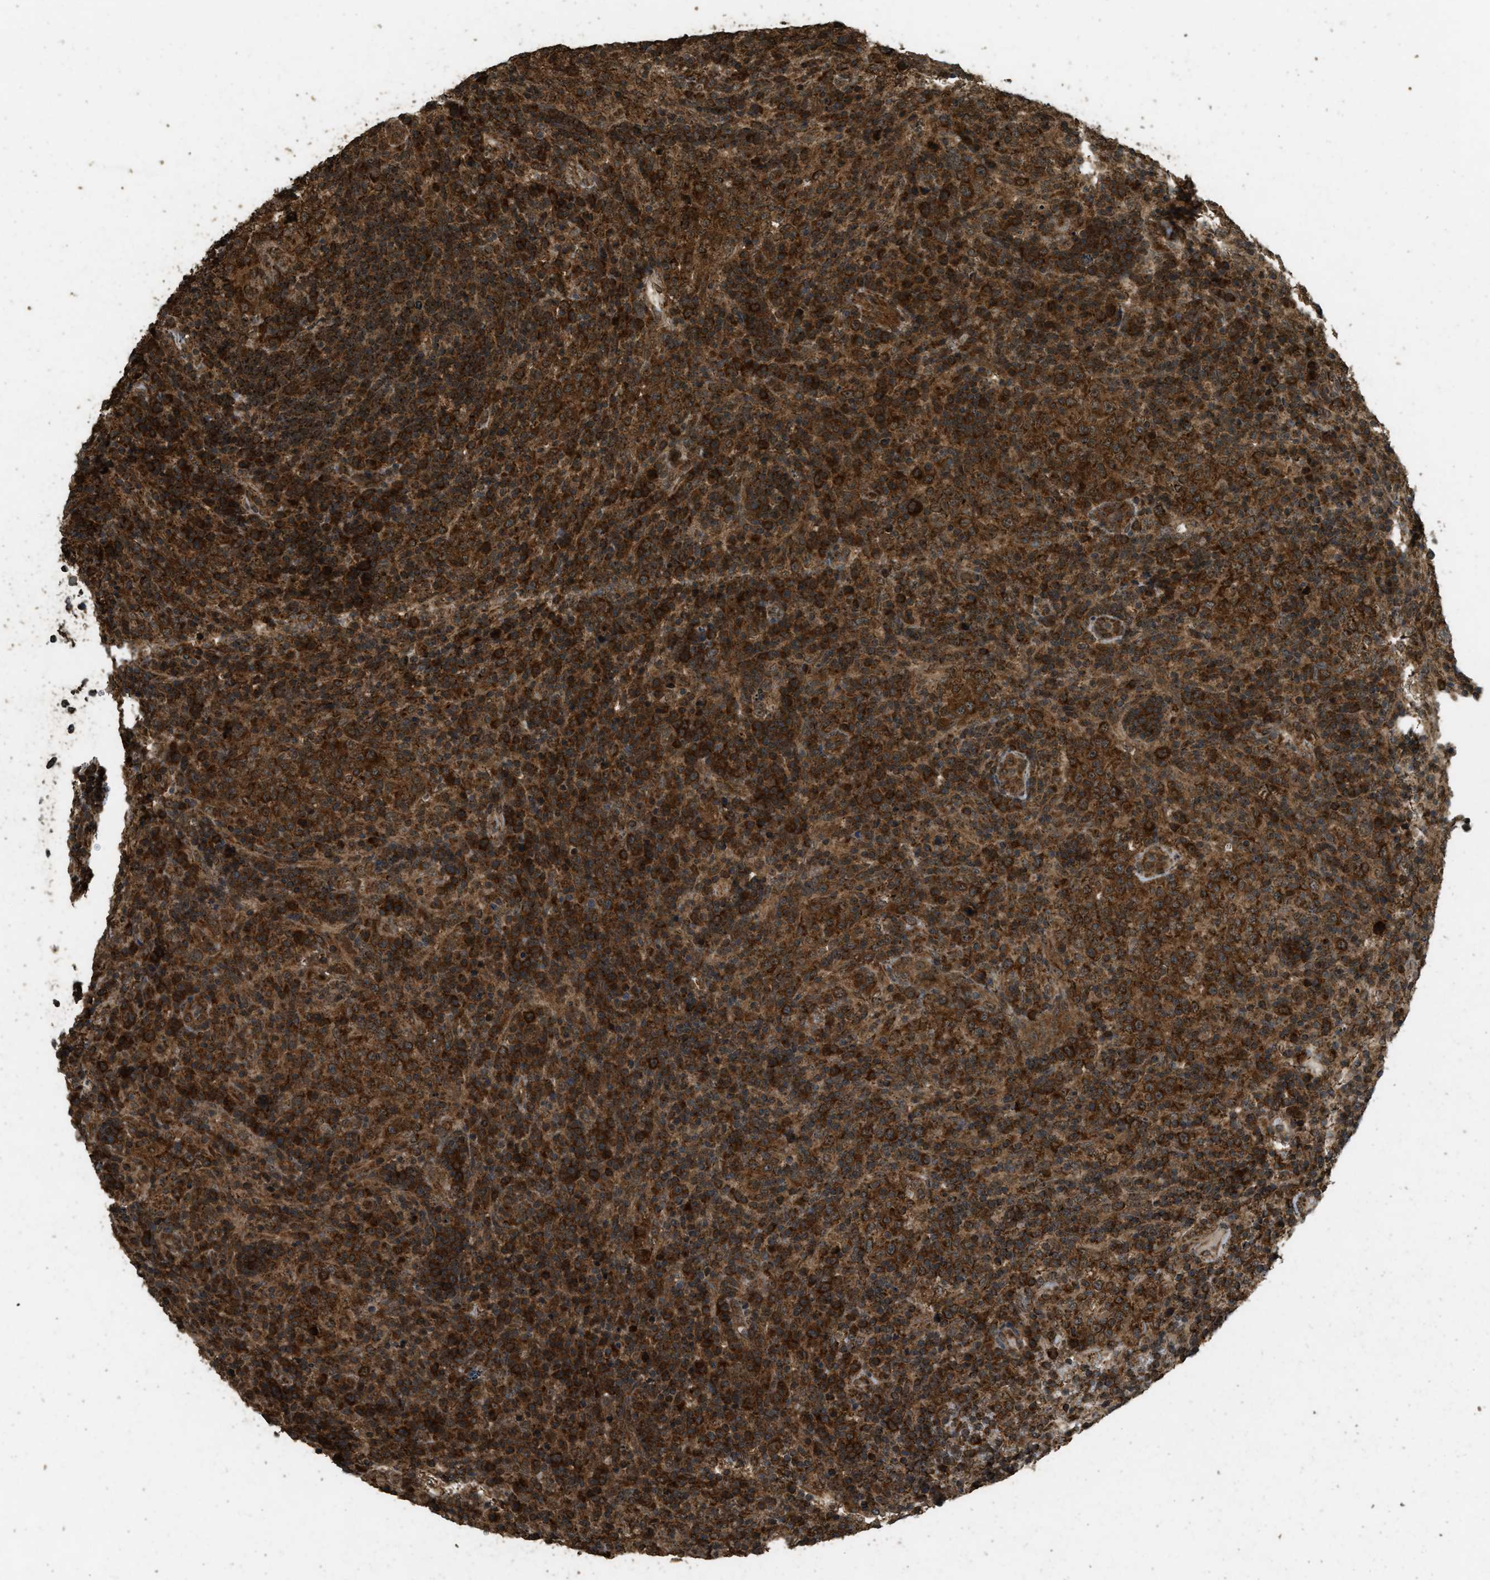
{"staining": {"intensity": "strong", "quantity": ">75%", "location": "cytoplasmic/membranous"}, "tissue": "lymphoma", "cell_type": "Tumor cells", "image_type": "cancer", "snomed": [{"axis": "morphology", "description": "Malignant lymphoma, non-Hodgkin's type, High grade"}, {"axis": "topography", "description": "Lymph node"}], "caption": "Human high-grade malignant lymphoma, non-Hodgkin's type stained with a brown dye exhibits strong cytoplasmic/membranous positive staining in approximately >75% of tumor cells.", "gene": "CTPS1", "patient": {"sex": "female", "age": 76}}